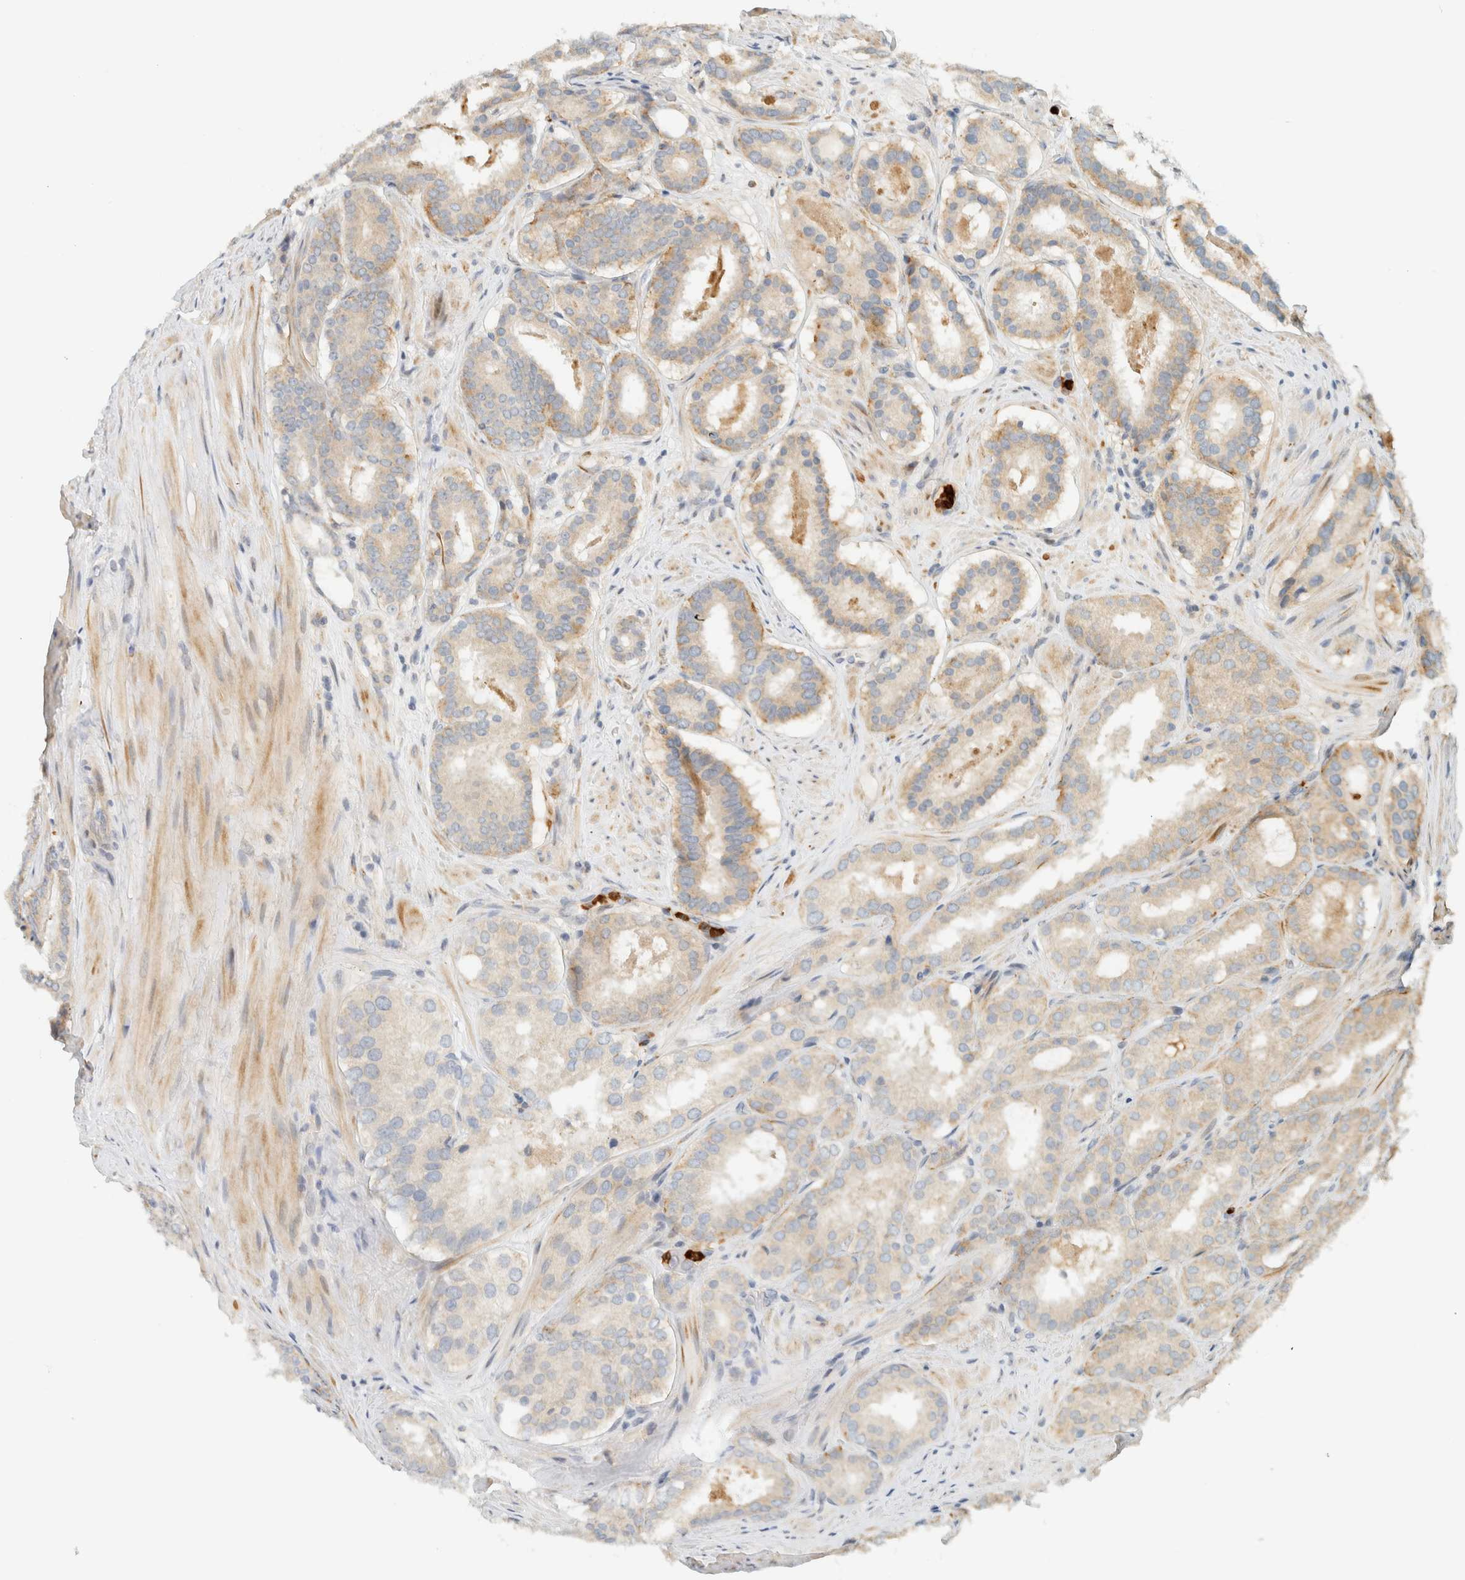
{"staining": {"intensity": "moderate", "quantity": "<25%", "location": "cytoplasmic/membranous"}, "tissue": "prostate cancer", "cell_type": "Tumor cells", "image_type": "cancer", "snomed": [{"axis": "morphology", "description": "Adenocarcinoma, Low grade"}, {"axis": "topography", "description": "Prostate"}], "caption": "This is an image of IHC staining of adenocarcinoma (low-grade) (prostate), which shows moderate staining in the cytoplasmic/membranous of tumor cells.", "gene": "CCDC171", "patient": {"sex": "male", "age": 69}}